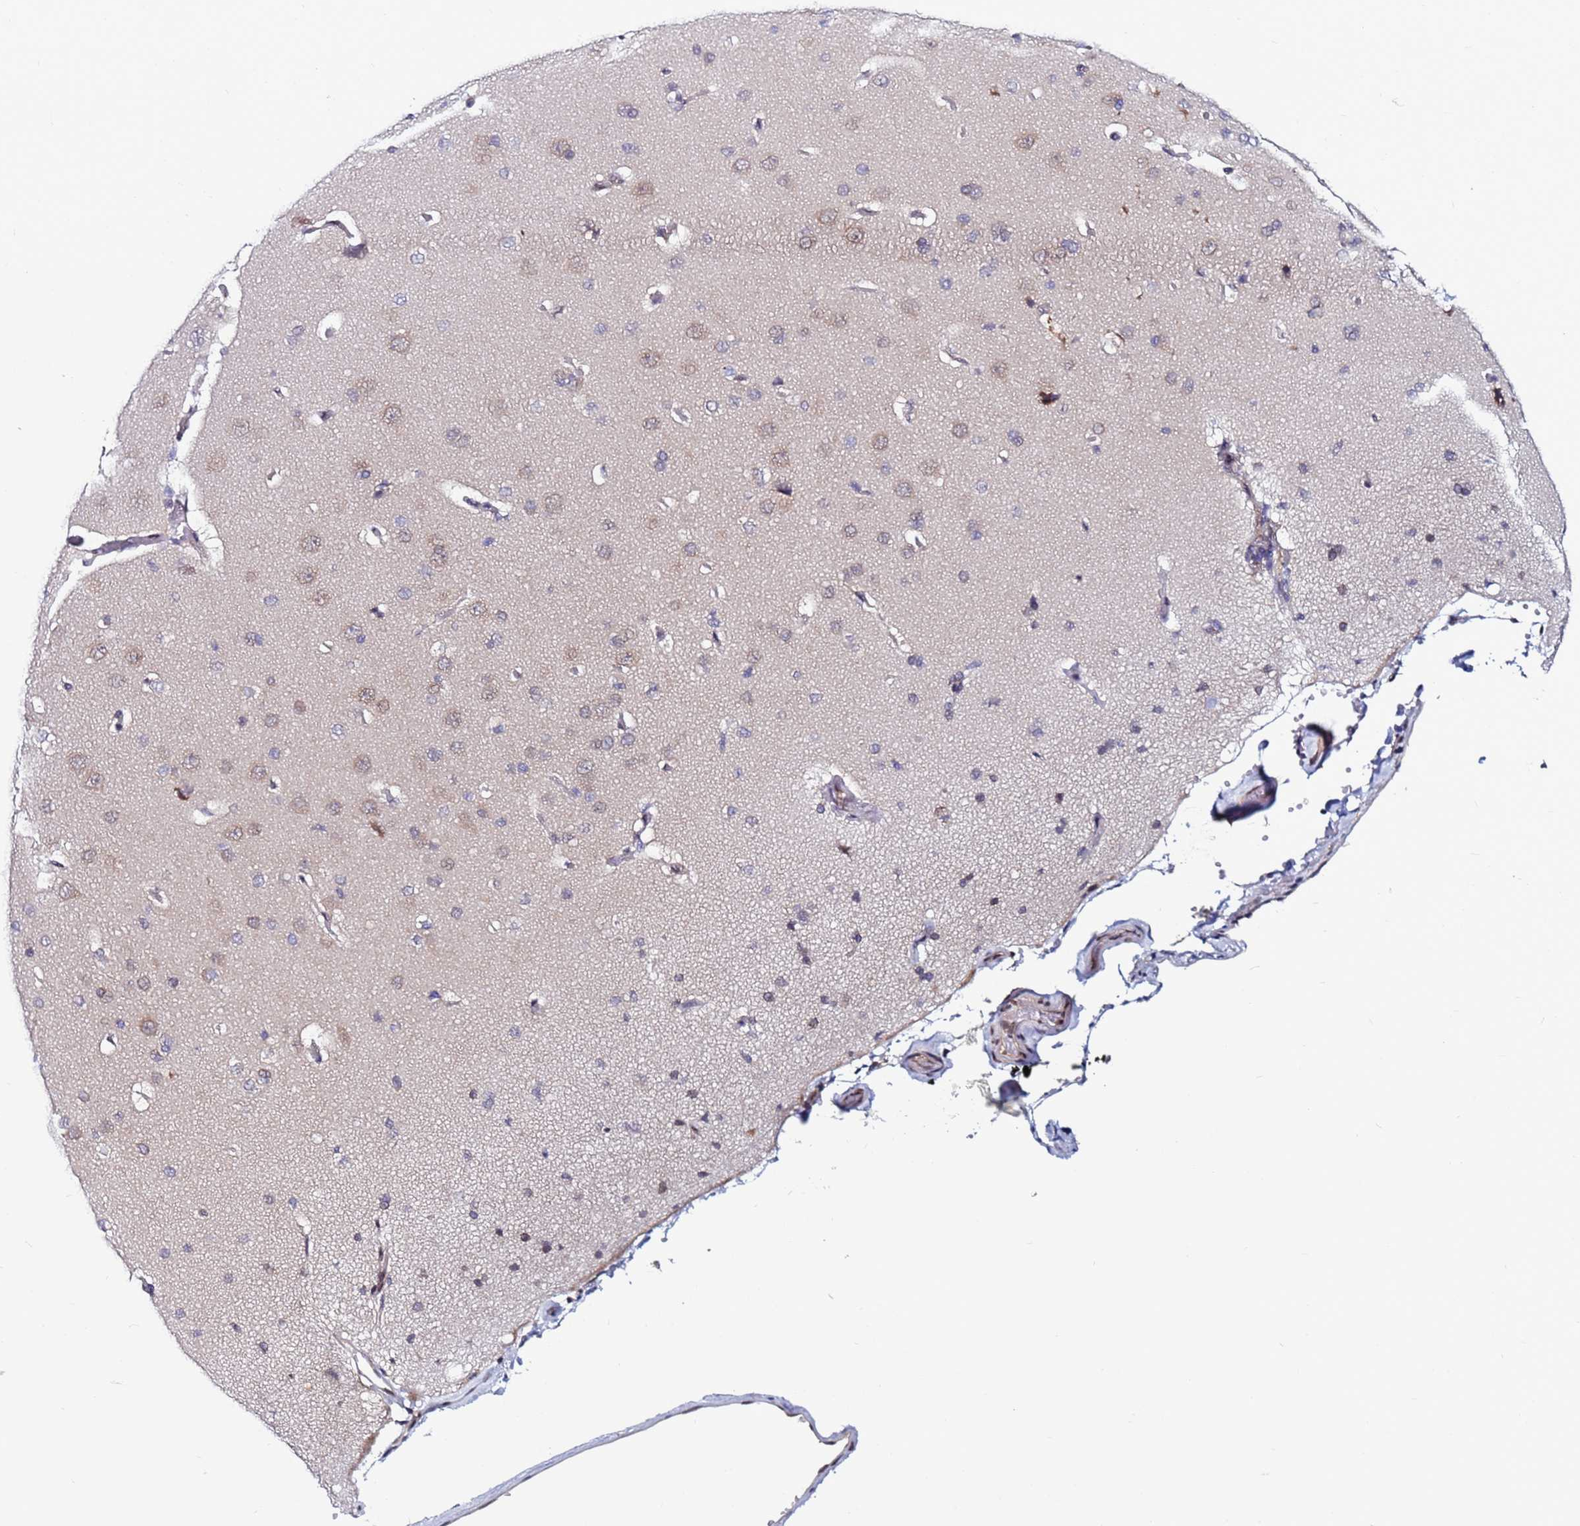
{"staining": {"intensity": "negative", "quantity": "none", "location": "none"}, "tissue": "cerebral cortex", "cell_type": "Endothelial cells", "image_type": "normal", "snomed": [{"axis": "morphology", "description": "Normal tissue, NOS"}, {"axis": "topography", "description": "Cerebral cortex"}], "caption": "The image reveals no staining of endothelial cells in unremarkable cerebral cortex. (DAB (3,3'-diaminobenzidine) immunohistochemistry (IHC), high magnification).", "gene": "TRIM37", "patient": {"sex": "male", "age": 62}}